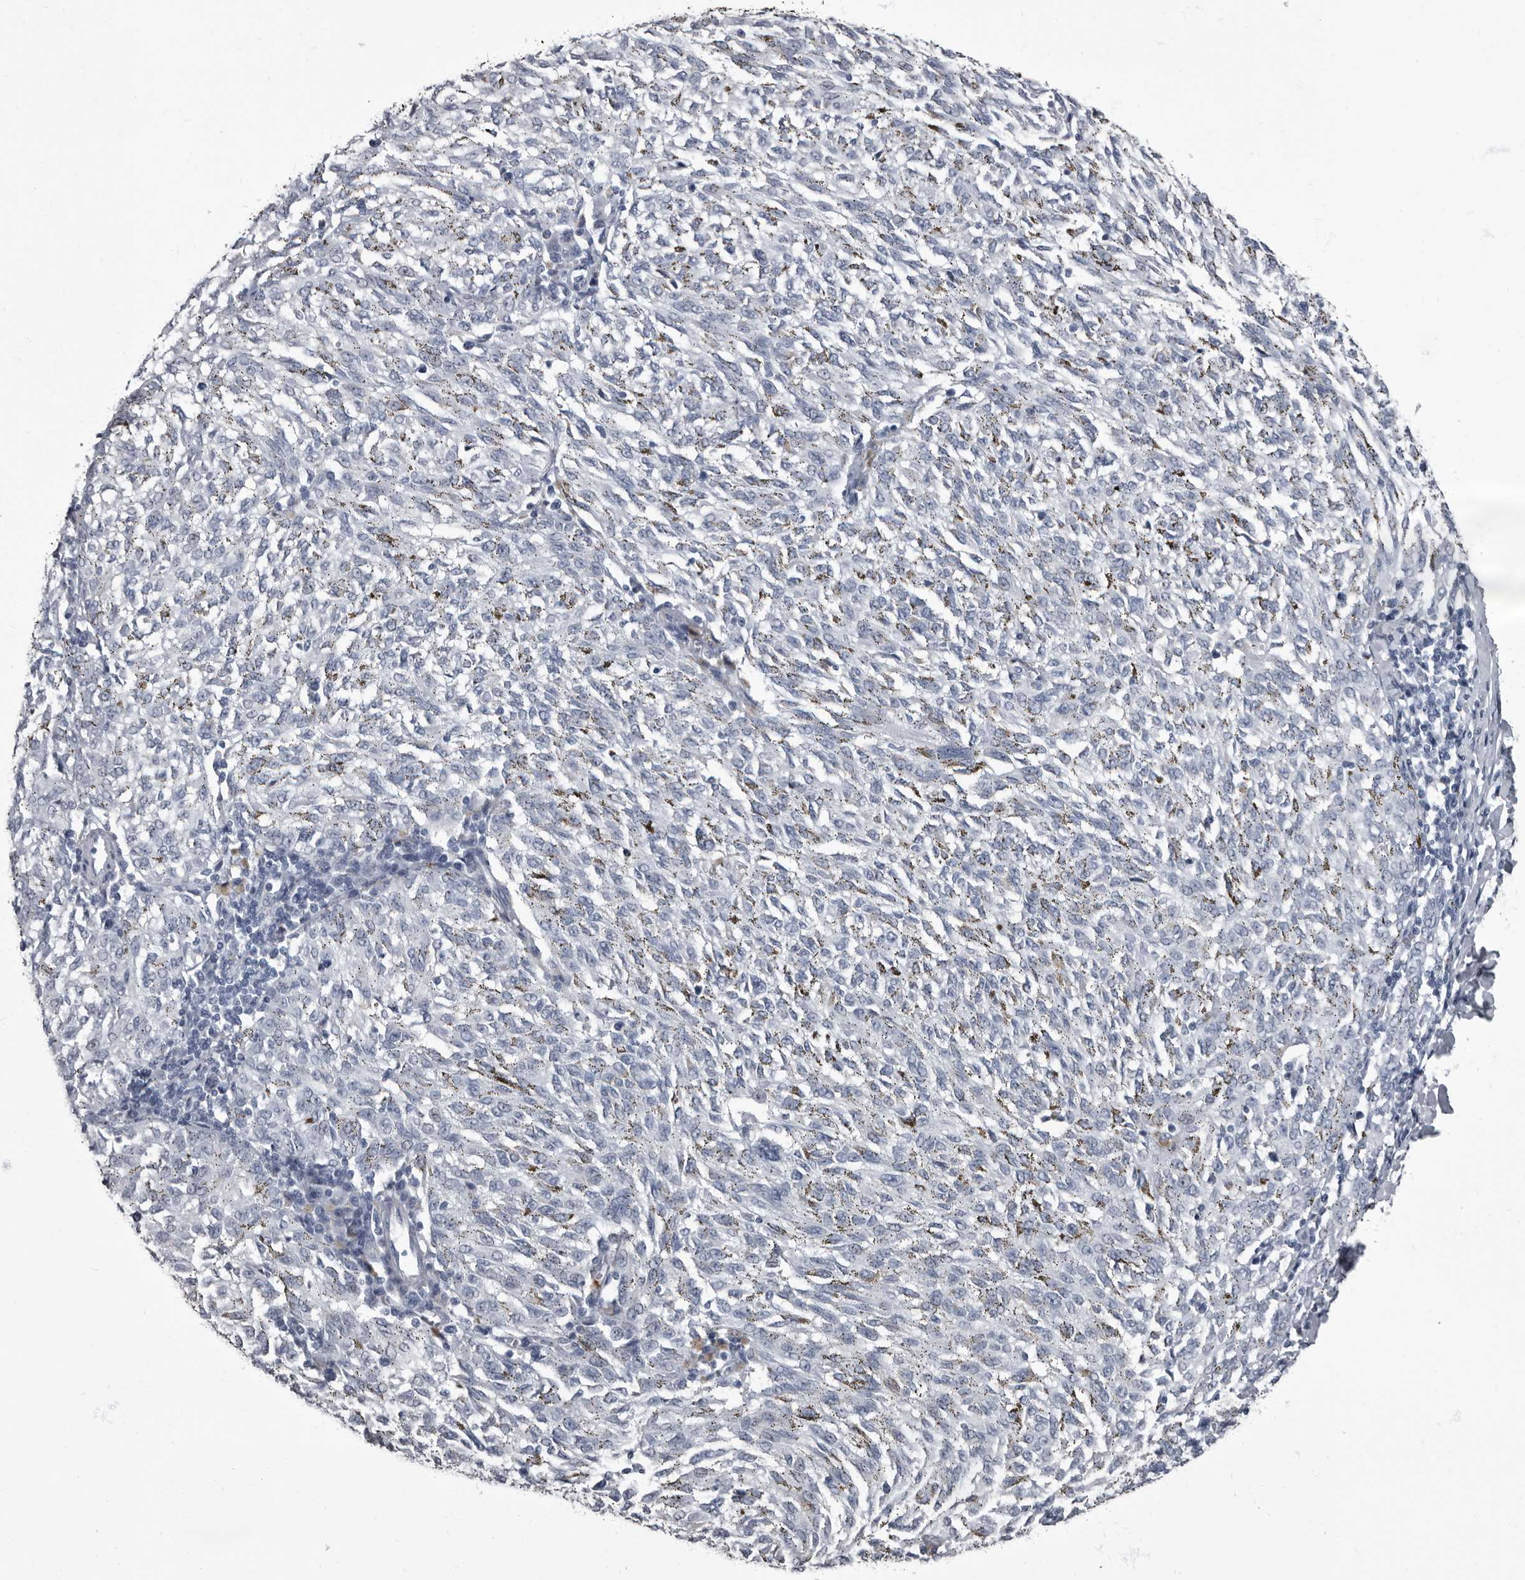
{"staining": {"intensity": "negative", "quantity": "none", "location": "none"}, "tissue": "melanoma", "cell_type": "Tumor cells", "image_type": "cancer", "snomed": [{"axis": "morphology", "description": "Malignant melanoma, NOS"}, {"axis": "topography", "description": "Skin"}], "caption": "Tumor cells are negative for brown protein staining in melanoma. (DAB (3,3'-diaminobenzidine) immunohistochemistry (IHC) visualized using brightfield microscopy, high magnification).", "gene": "TPD52L1", "patient": {"sex": "female", "age": 72}}